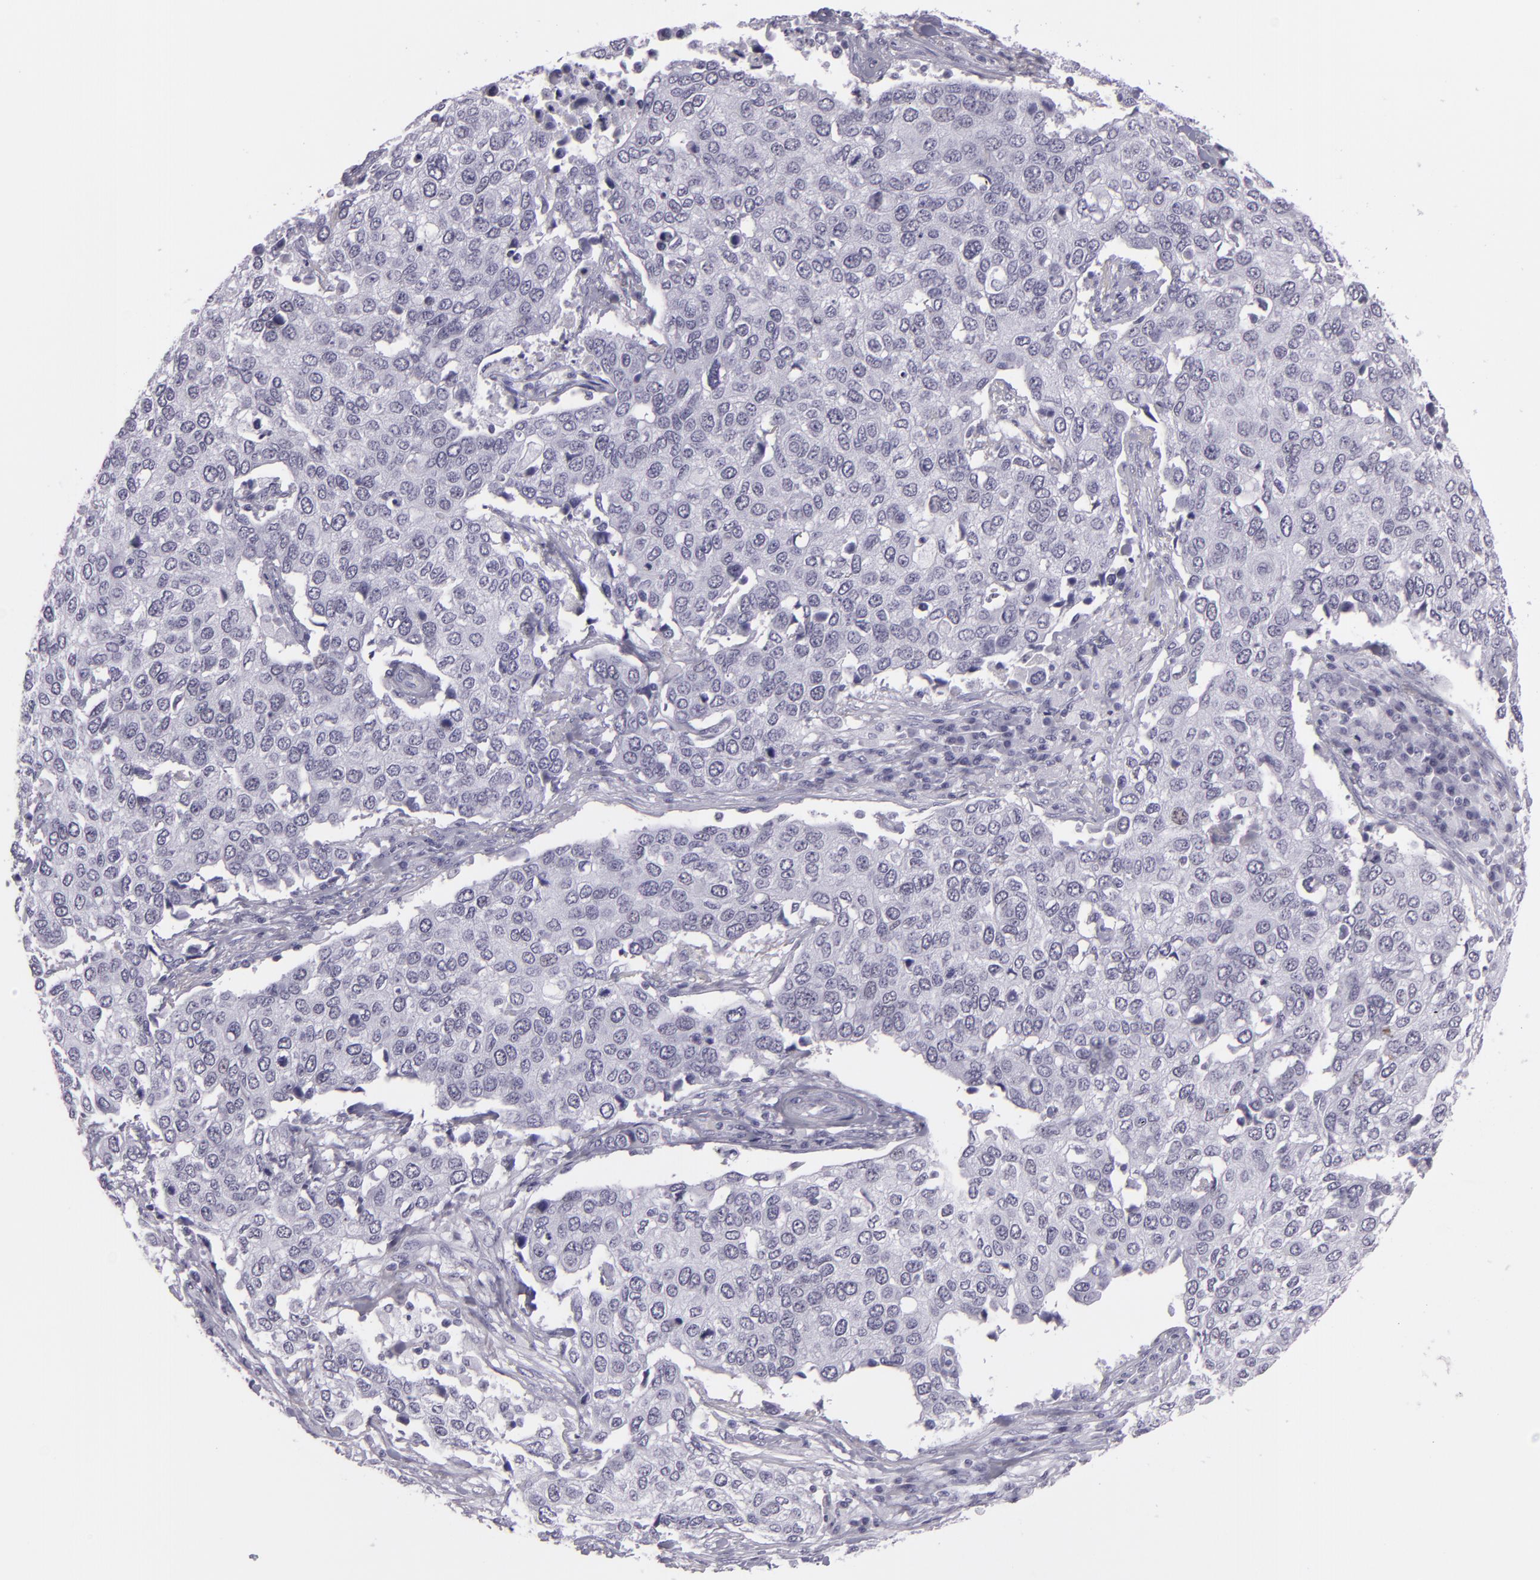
{"staining": {"intensity": "negative", "quantity": "none", "location": "none"}, "tissue": "cervical cancer", "cell_type": "Tumor cells", "image_type": "cancer", "snomed": [{"axis": "morphology", "description": "Squamous cell carcinoma, NOS"}, {"axis": "topography", "description": "Cervix"}], "caption": "This is an immunohistochemistry micrograph of cervical cancer (squamous cell carcinoma). There is no staining in tumor cells.", "gene": "MCM3", "patient": {"sex": "female", "age": 54}}